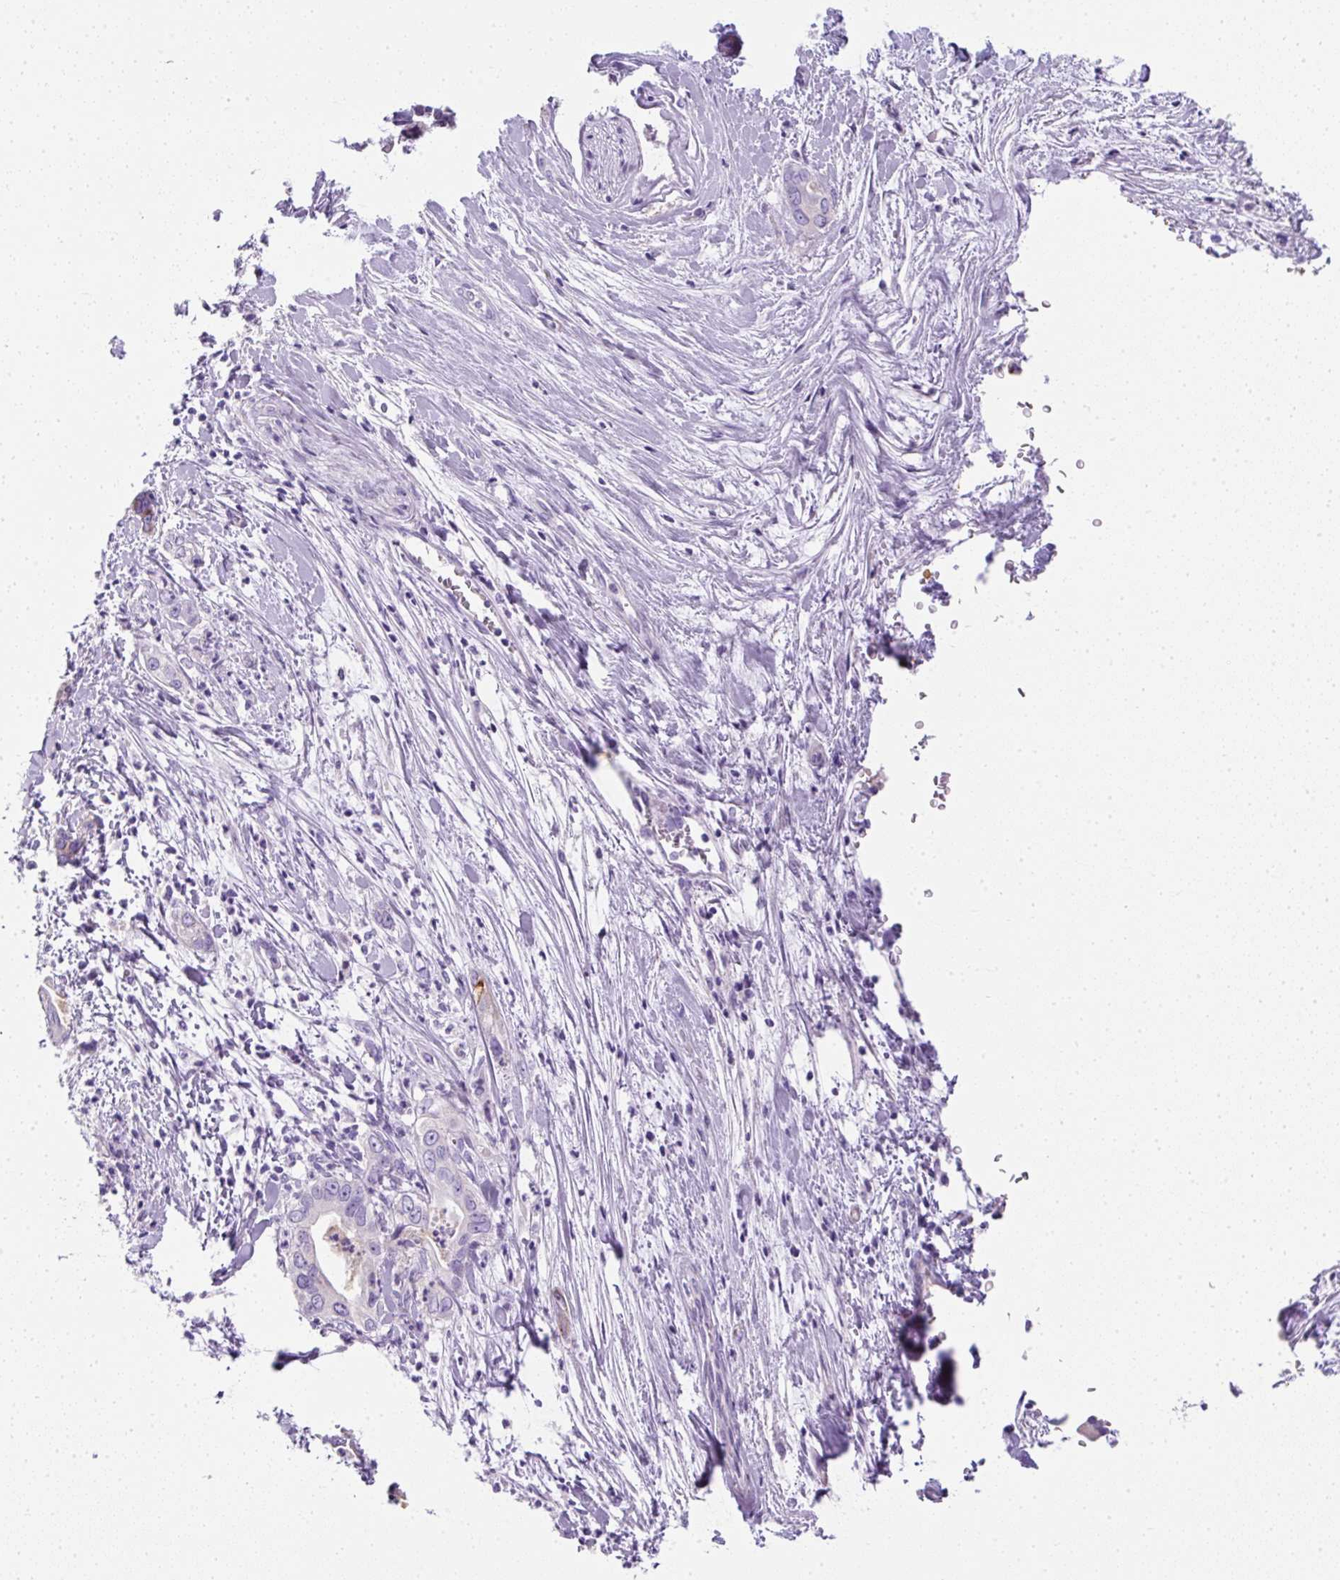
{"staining": {"intensity": "negative", "quantity": "none", "location": "none"}, "tissue": "pancreatic cancer", "cell_type": "Tumor cells", "image_type": "cancer", "snomed": [{"axis": "morphology", "description": "Adenocarcinoma, NOS"}, {"axis": "topography", "description": "Pancreas"}], "caption": "Tumor cells are negative for brown protein staining in adenocarcinoma (pancreatic).", "gene": "C2CD4C", "patient": {"sex": "female", "age": 78}}